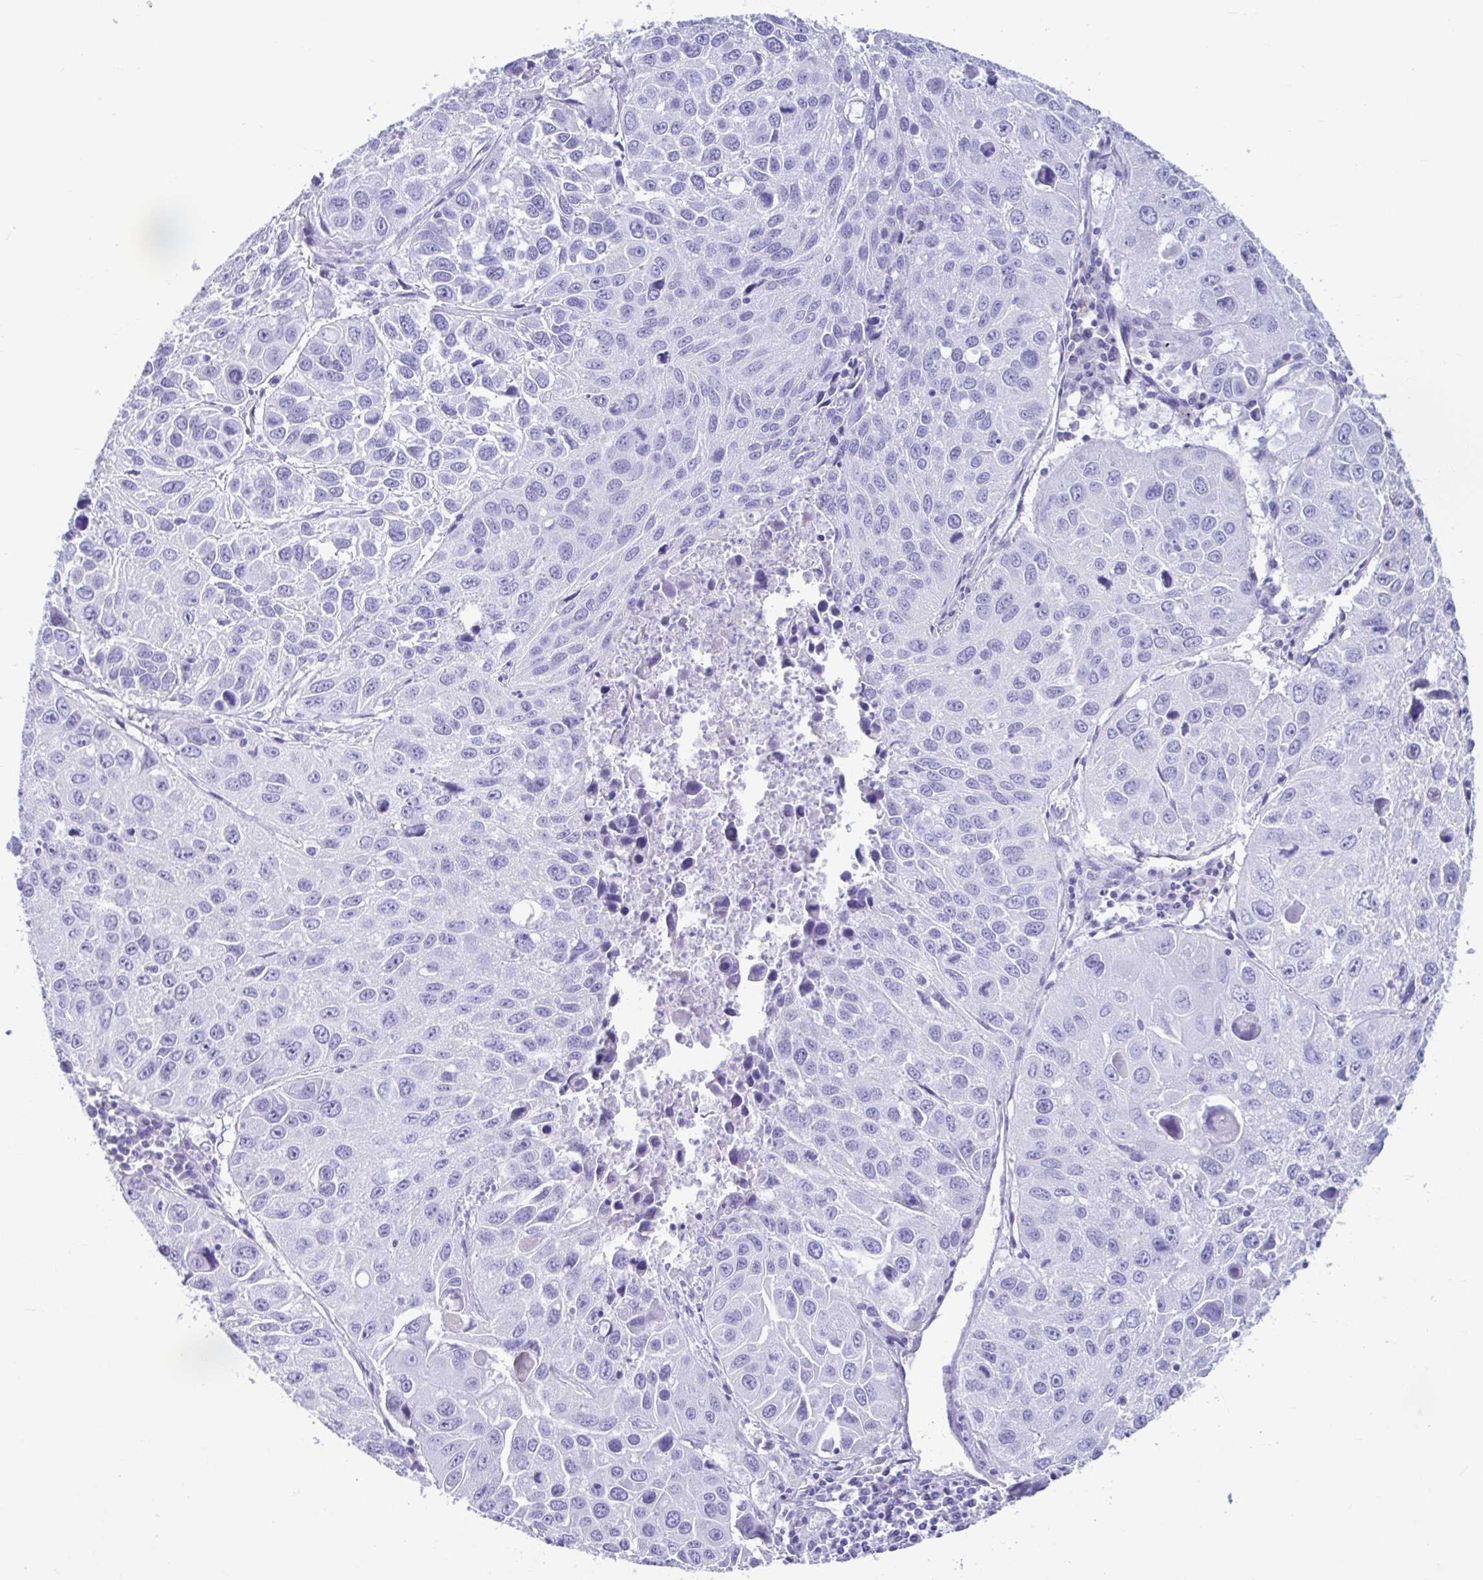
{"staining": {"intensity": "negative", "quantity": "none", "location": "none"}, "tissue": "lung cancer", "cell_type": "Tumor cells", "image_type": "cancer", "snomed": [{"axis": "morphology", "description": "Squamous cell carcinoma, NOS"}, {"axis": "topography", "description": "Lung"}], "caption": "Tumor cells show no significant protein staining in squamous cell carcinoma (lung).", "gene": "SMIM9", "patient": {"sex": "female", "age": 61}}